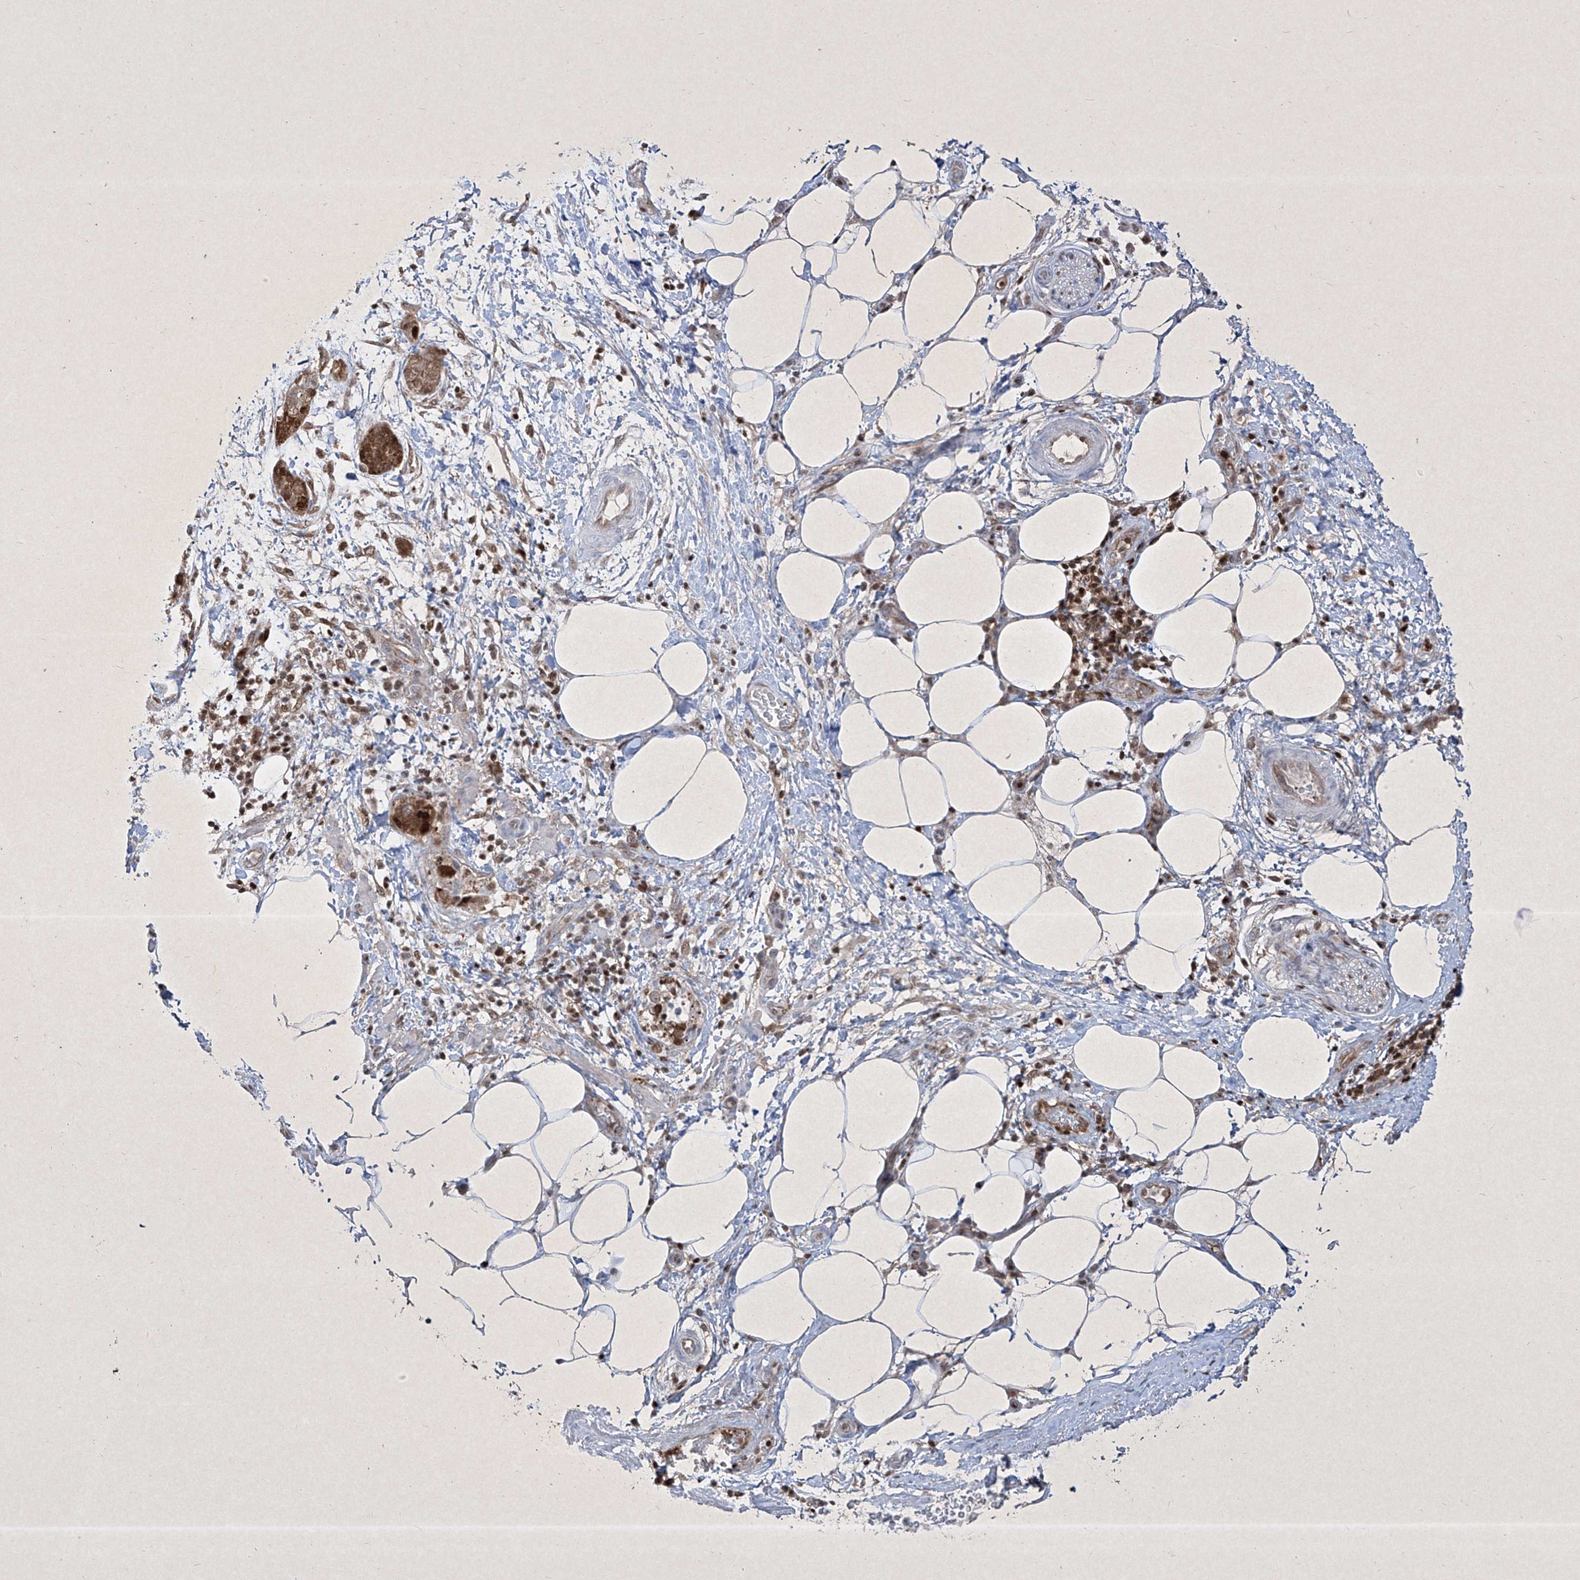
{"staining": {"intensity": "moderate", "quantity": ">75%", "location": "cytoplasmic/membranous,nuclear"}, "tissue": "pancreatic cancer", "cell_type": "Tumor cells", "image_type": "cancer", "snomed": [{"axis": "morphology", "description": "Adenocarcinoma, NOS"}, {"axis": "topography", "description": "Pancreas"}], "caption": "A brown stain labels moderate cytoplasmic/membranous and nuclear expression of a protein in human pancreatic cancer (adenocarcinoma) tumor cells.", "gene": "PSMB10", "patient": {"sex": "female", "age": 78}}